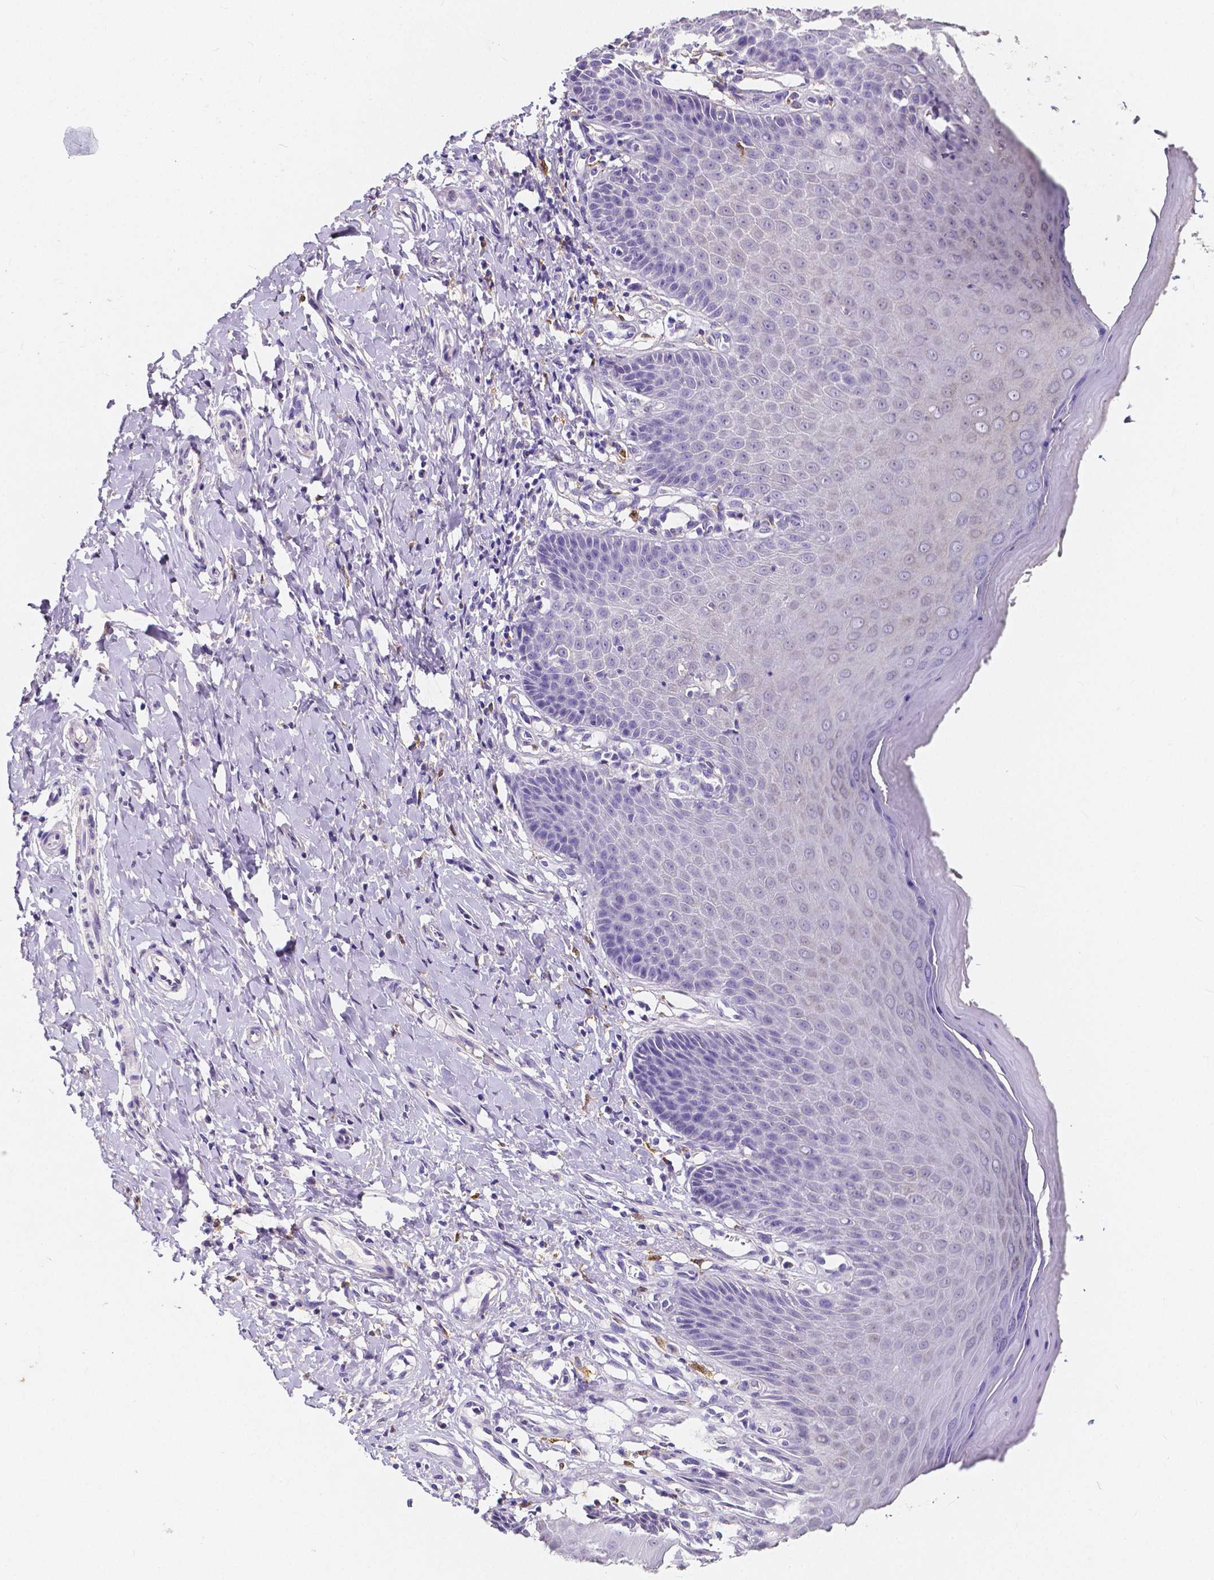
{"staining": {"intensity": "negative", "quantity": "none", "location": "none"}, "tissue": "vagina", "cell_type": "Squamous epithelial cells", "image_type": "normal", "snomed": [{"axis": "morphology", "description": "Normal tissue, NOS"}, {"axis": "topography", "description": "Vagina"}], "caption": "An immunohistochemistry photomicrograph of benign vagina is shown. There is no staining in squamous epithelial cells of vagina. (IHC, brightfield microscopy, high magnification).", "gene": "ACP5", "patient": {"sex": "female", "age": 83}}